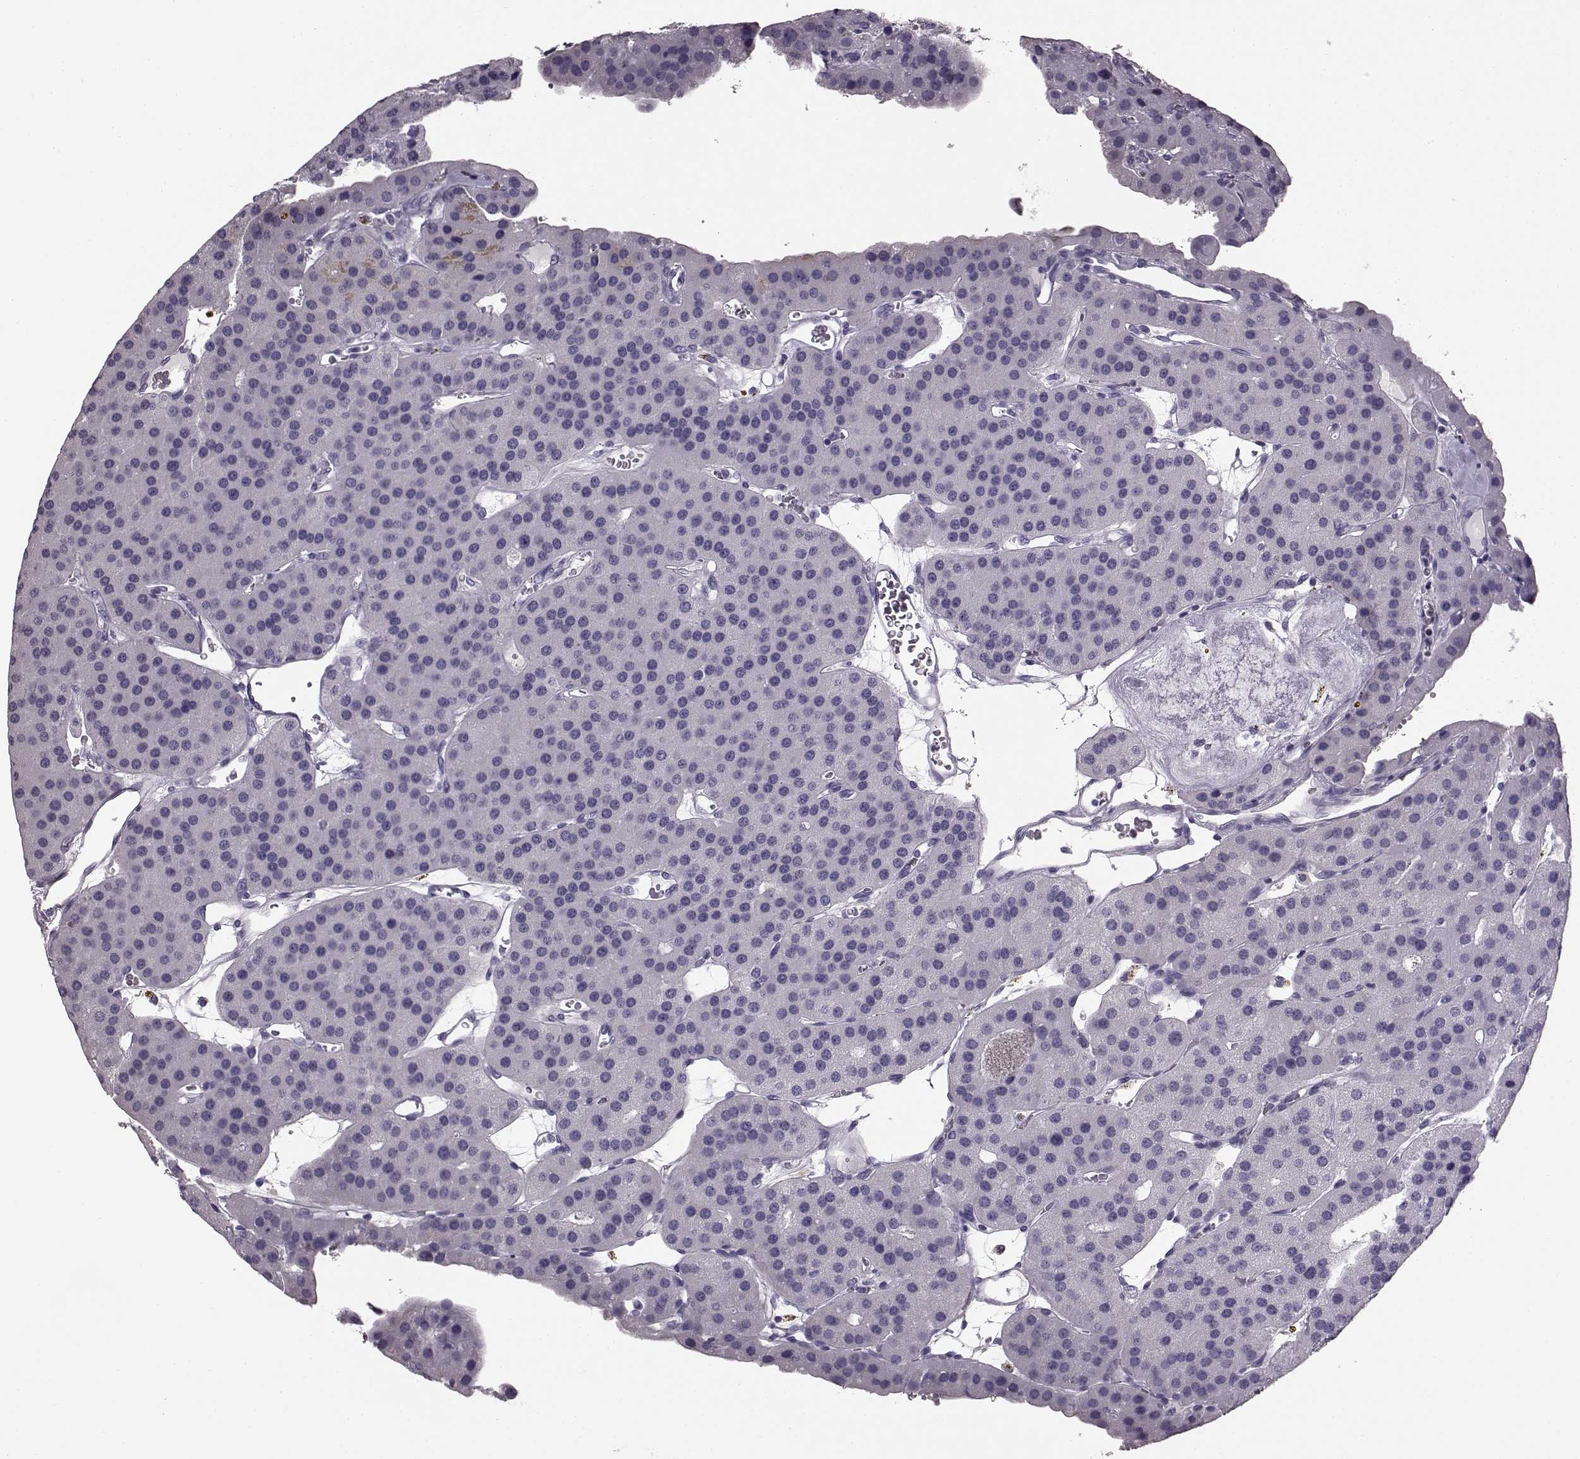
{"staining": {"intensity": "negative", "quantity": "none", "location": "none"}, "tissue": "parathyroid gland", "cell_type": "Glandular cells", "image_type": "normal", "snomed": [{"axis": "morphology", "description": "Normal tissue, NOS"}, {"axis": "morphology", "description": "Adenoma, NOS"}, {"axis": "topography", "description": "Parathyroid gland"}], "caption": "The histopathology image exhibits no staining of glandular cells in unremarkable parathyroid gland.", "gene": "AIPL1", "patient": {"sex": "female", "age": 86}}